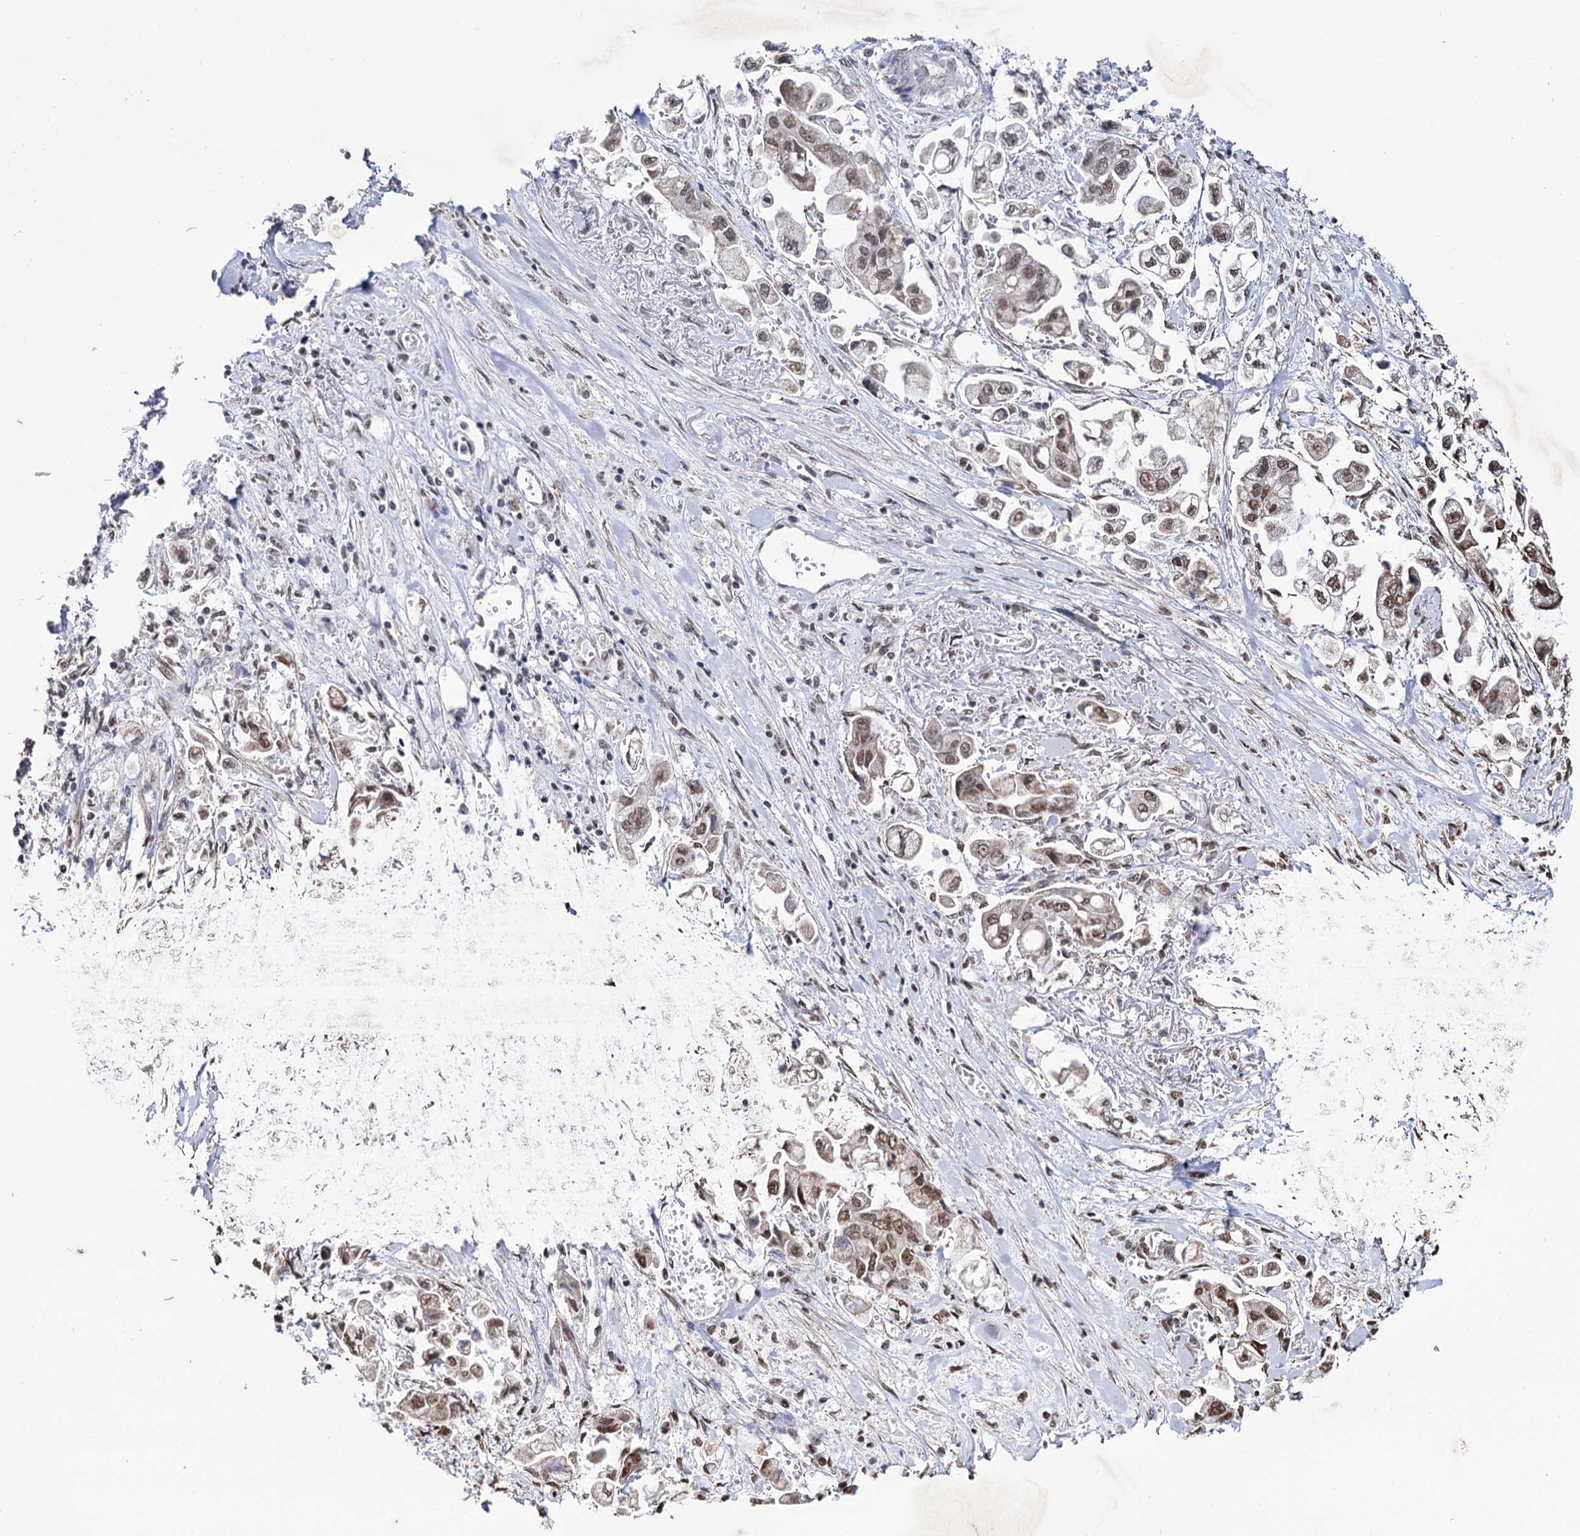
{"staining": {"intensity": "moderate", "quantity": ">75%", "location": "nuclear"}, "tissue": "stomach cancer", "cell_type": "Tumor cells", "image_type": "cancer", "snomed": [{"axis": "morphology", "description": "Adenocarcinoma, NOS"}, {"axis": "topography", "description": "Stomach"}], "caption": "This is a histology image of immunohistochemistry staining of stomach adenocarcinoma, which shows moderate expression in the nuclear of tumor cells.", "gene": "ABHD10", "patient": {"sex": "male", "age": 62}}